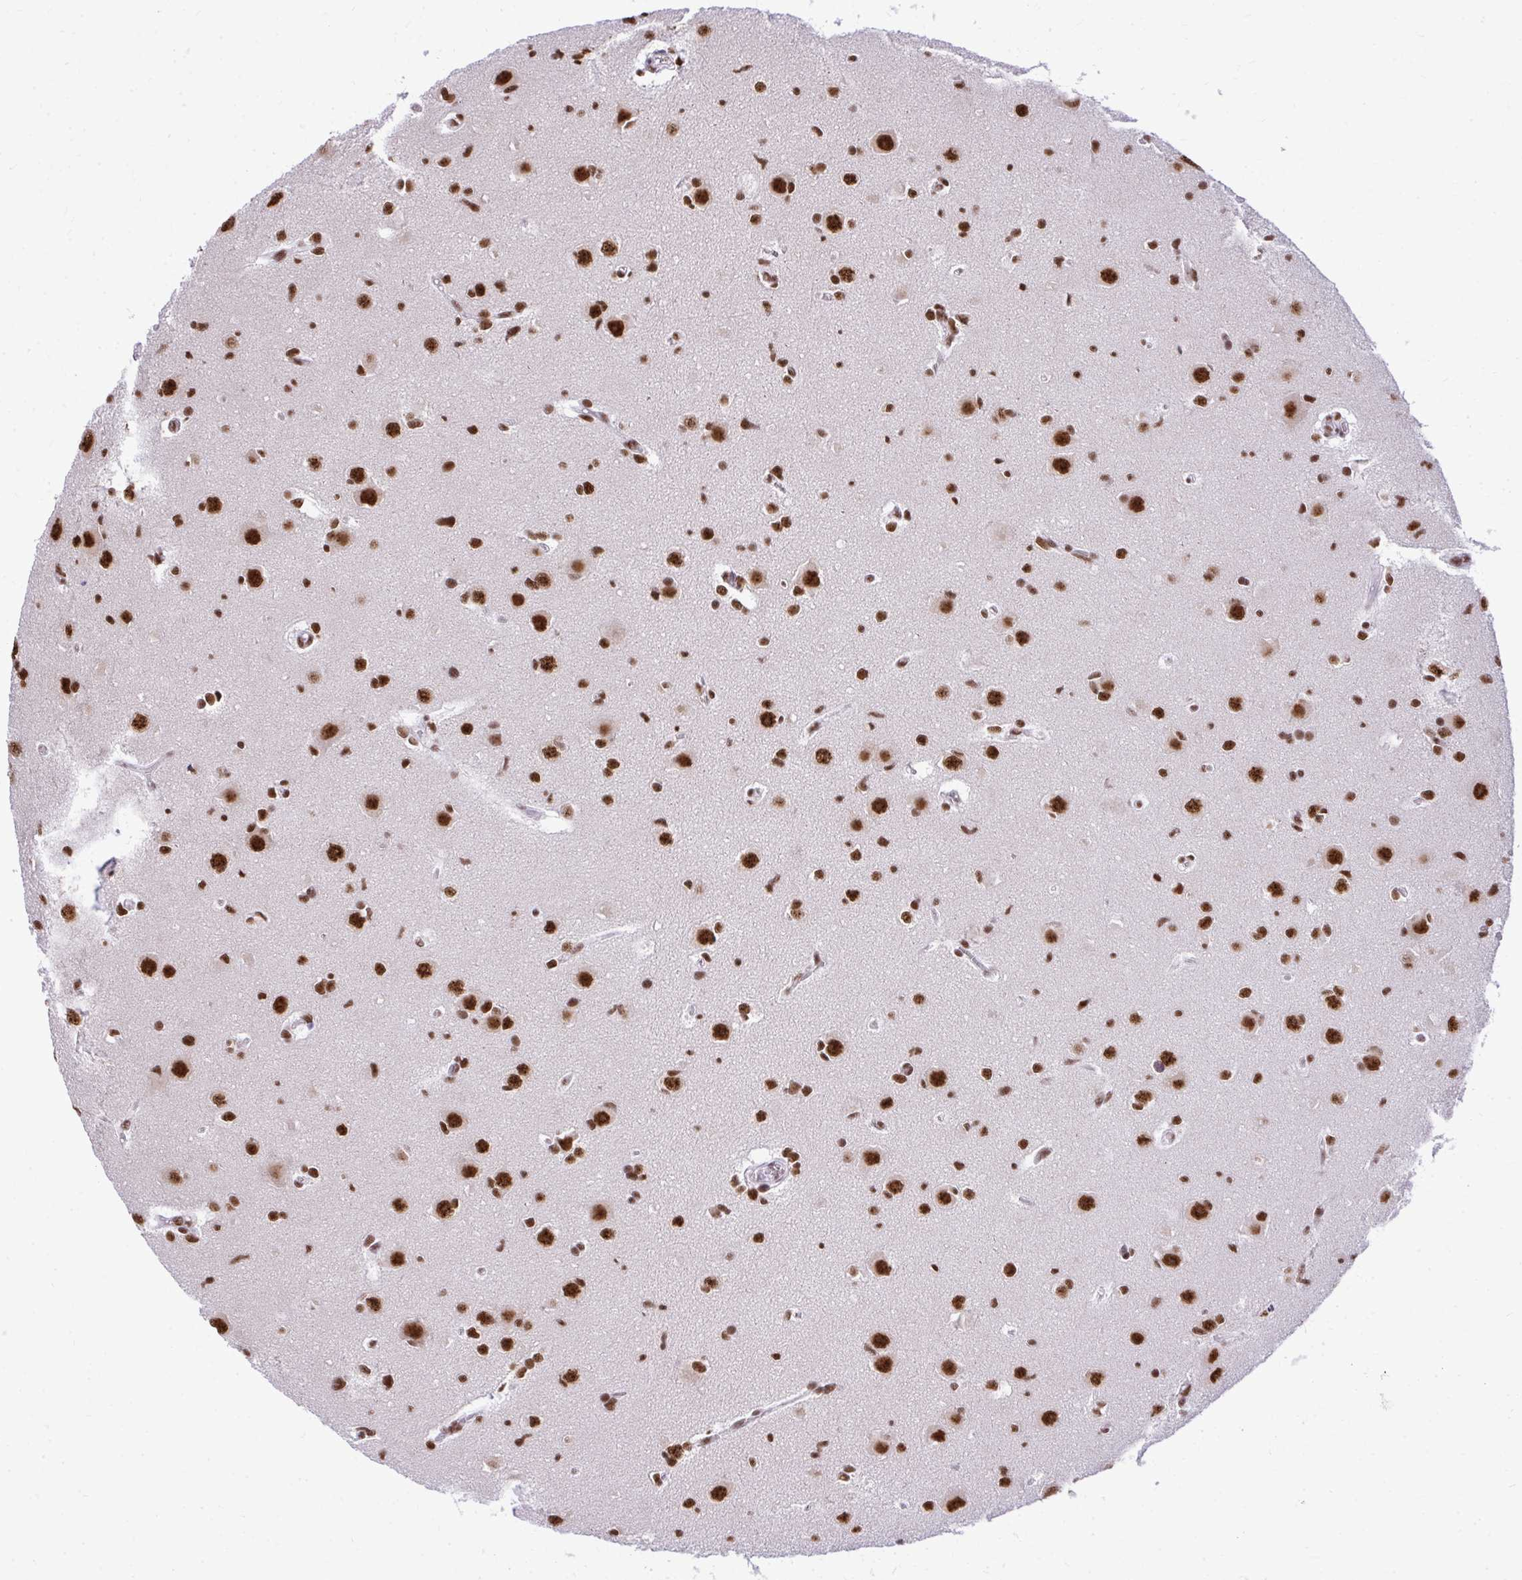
{"staining": {"intensity": "strong", "quantity": ">75%", "location": "nuclear"}, "tissue": "glioma", "cell_type": "Tumor cells", "image_type": "cancer", "snomed": [{"axis": "morphology", "description": "Glioma, malignant, High grade"}, {"axis": "topography", "description": "Brain"}], "caption": "Glioma stained for a protein reveals strong nuclear positivity in tumor cells.", "gene": "PRPF19", "patient": {"sex": "male", "age": 23}}